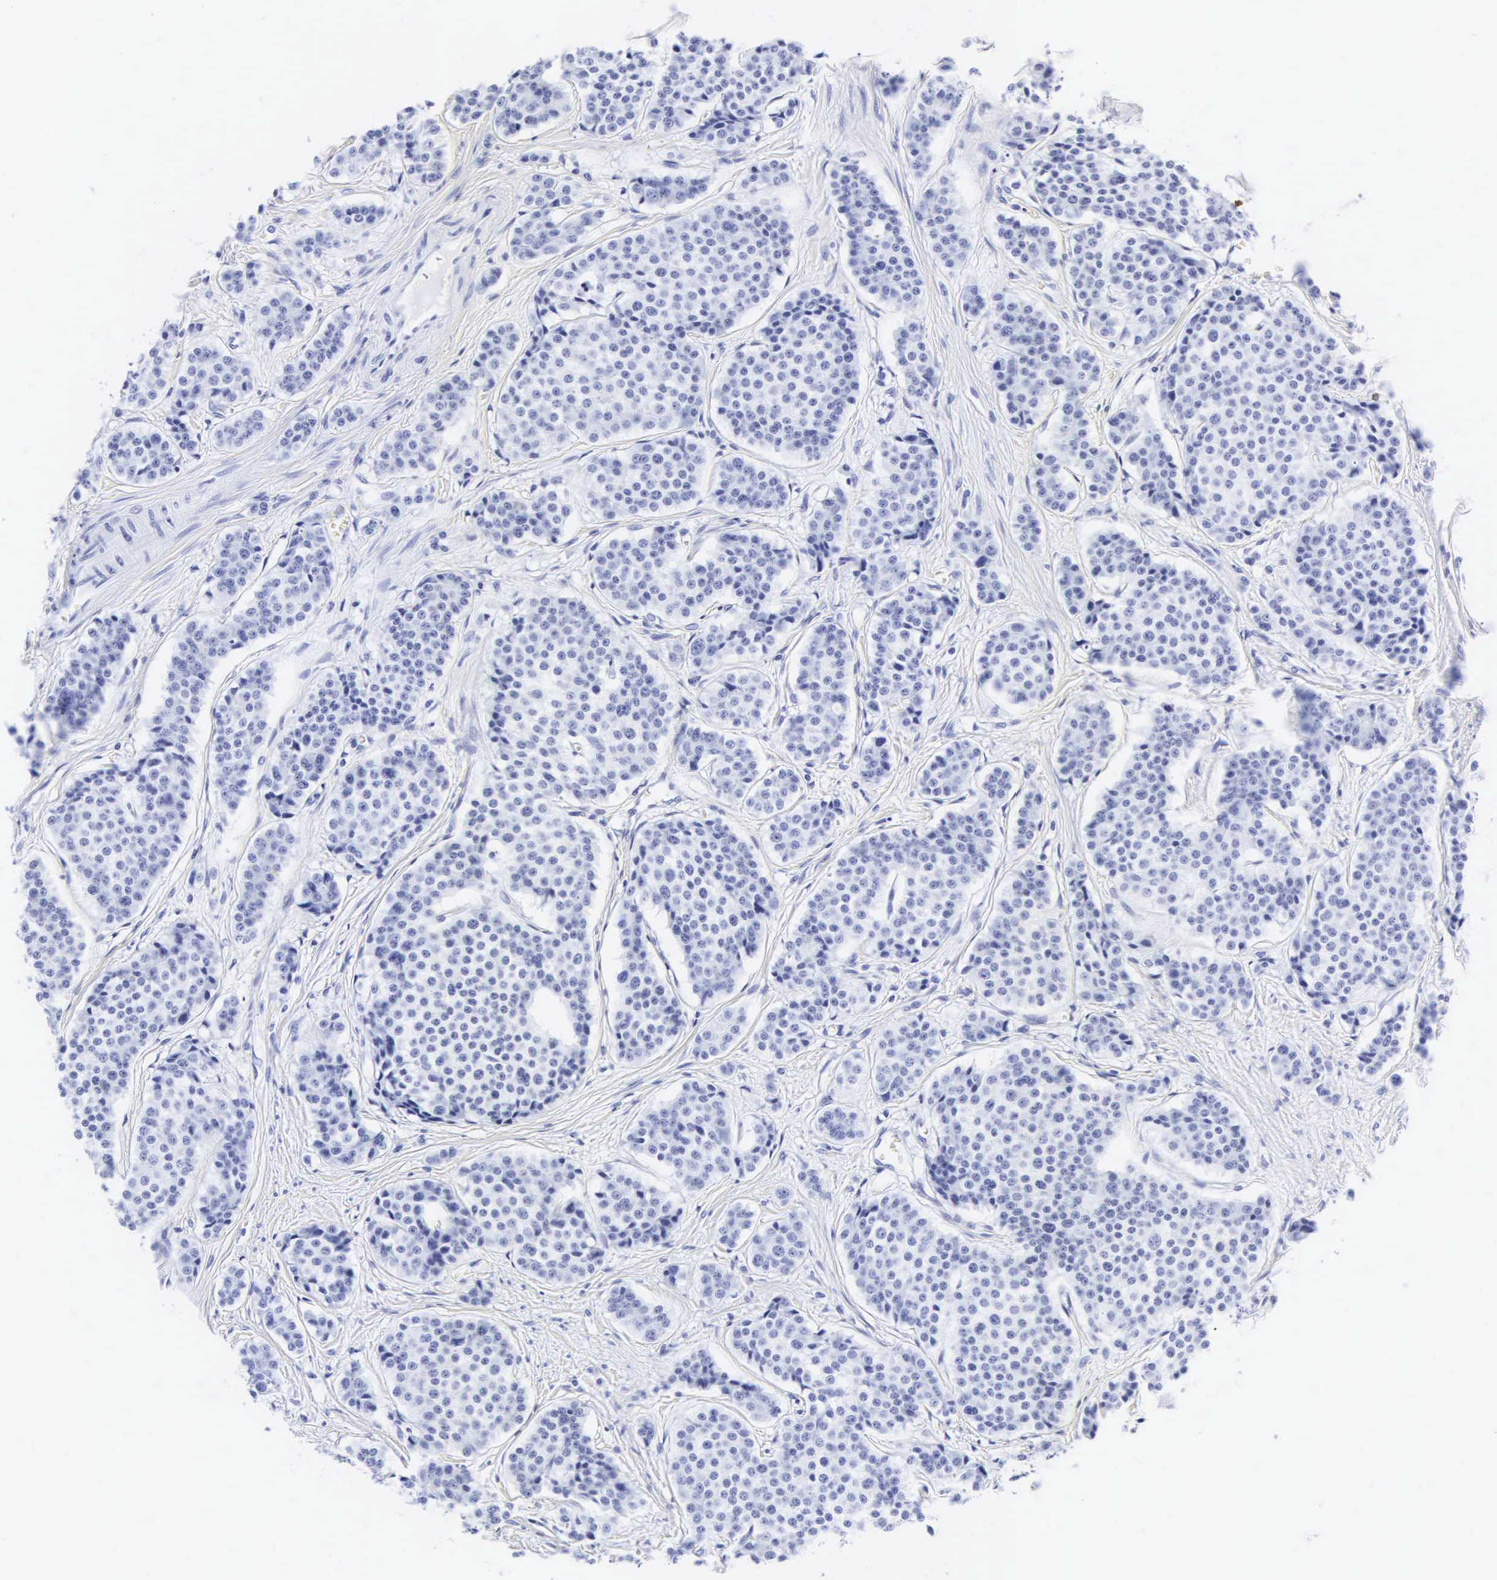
{"staining": {"intensity": "negative", "quantity": "none", "location": "none"}, "tissue": "carcinoid", "cell_type": "Tumor cells", "image_type": "cancer", "snomed": [{"axis": "morphology", "description": "Carcinoid, malignant, NOS"}, {"axis": "topography", "description": "Small intestine"}], "caption": "This is a photomicrograph of IHC staining of carcinoid (malignant), which shows no expression in tumor cells.", "gene": "CGB3", "patient": {"sex": "male", "age": 60}}